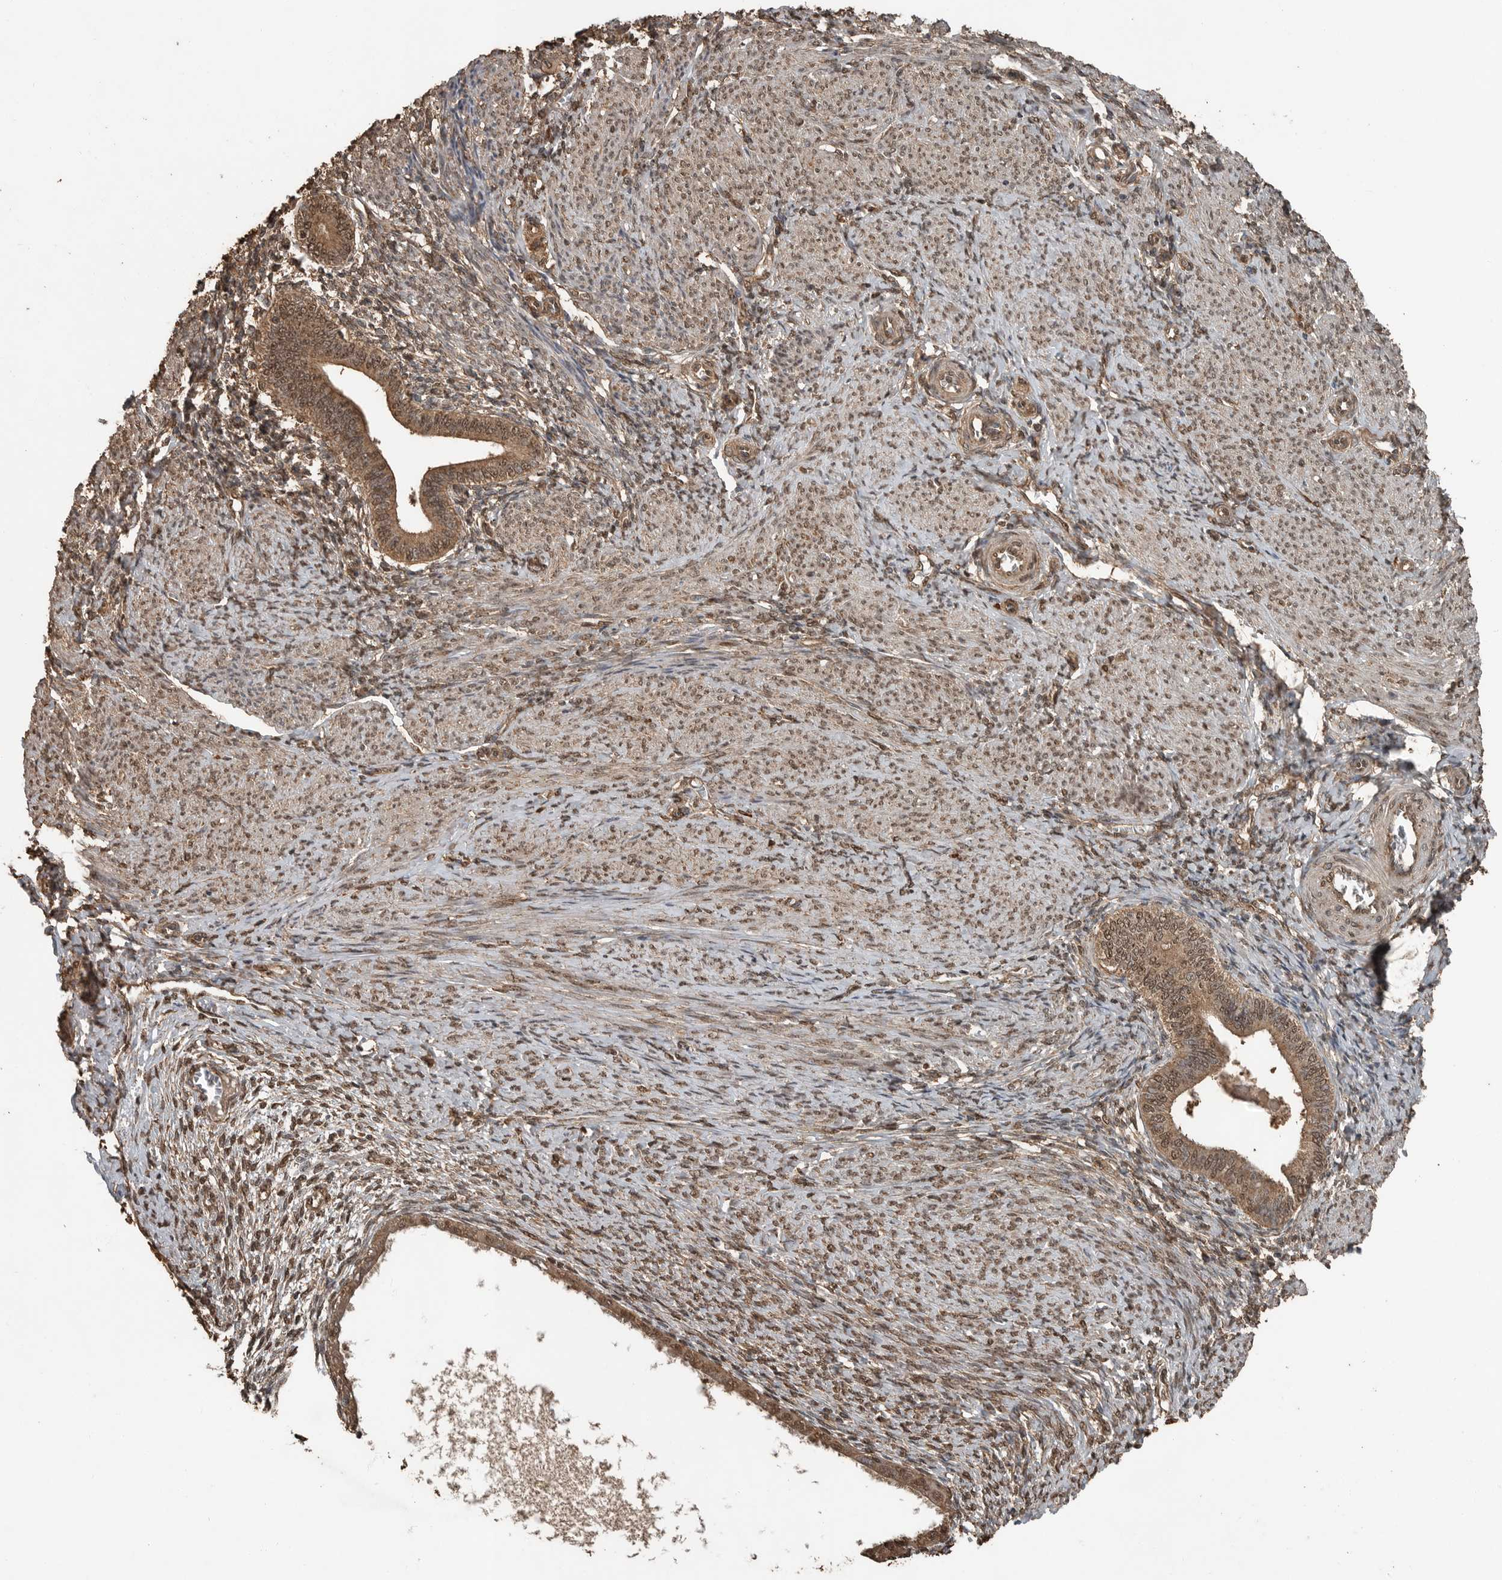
{"staining": {"intensity": "weak", "quantity": ">75%", "location": "cytoplasmic/membranous,nuclear"}, "tissue": "endometrium", "cell_type": "Cells in endometrial stroma", "image_type": "normal", "snomed": [{"axis": "morphology", "description": "Normal tissue, NOS"}, {"axis": "topography", "description": "Endometrium"}], "caption": "The histopathology image displays staining of benign endometrium, revealing weak cytoplasmic/membranous,nuclear protein positivity (brown color) within cells in endometrial stroma. The staining was performed using DAB to visualize the protein expression in brown, while the nuclei were stained in blue with hematoxylin (Magnification: 20x).", "gene": "BLZF1", "patient": {"sex": "female", "age": 42}}